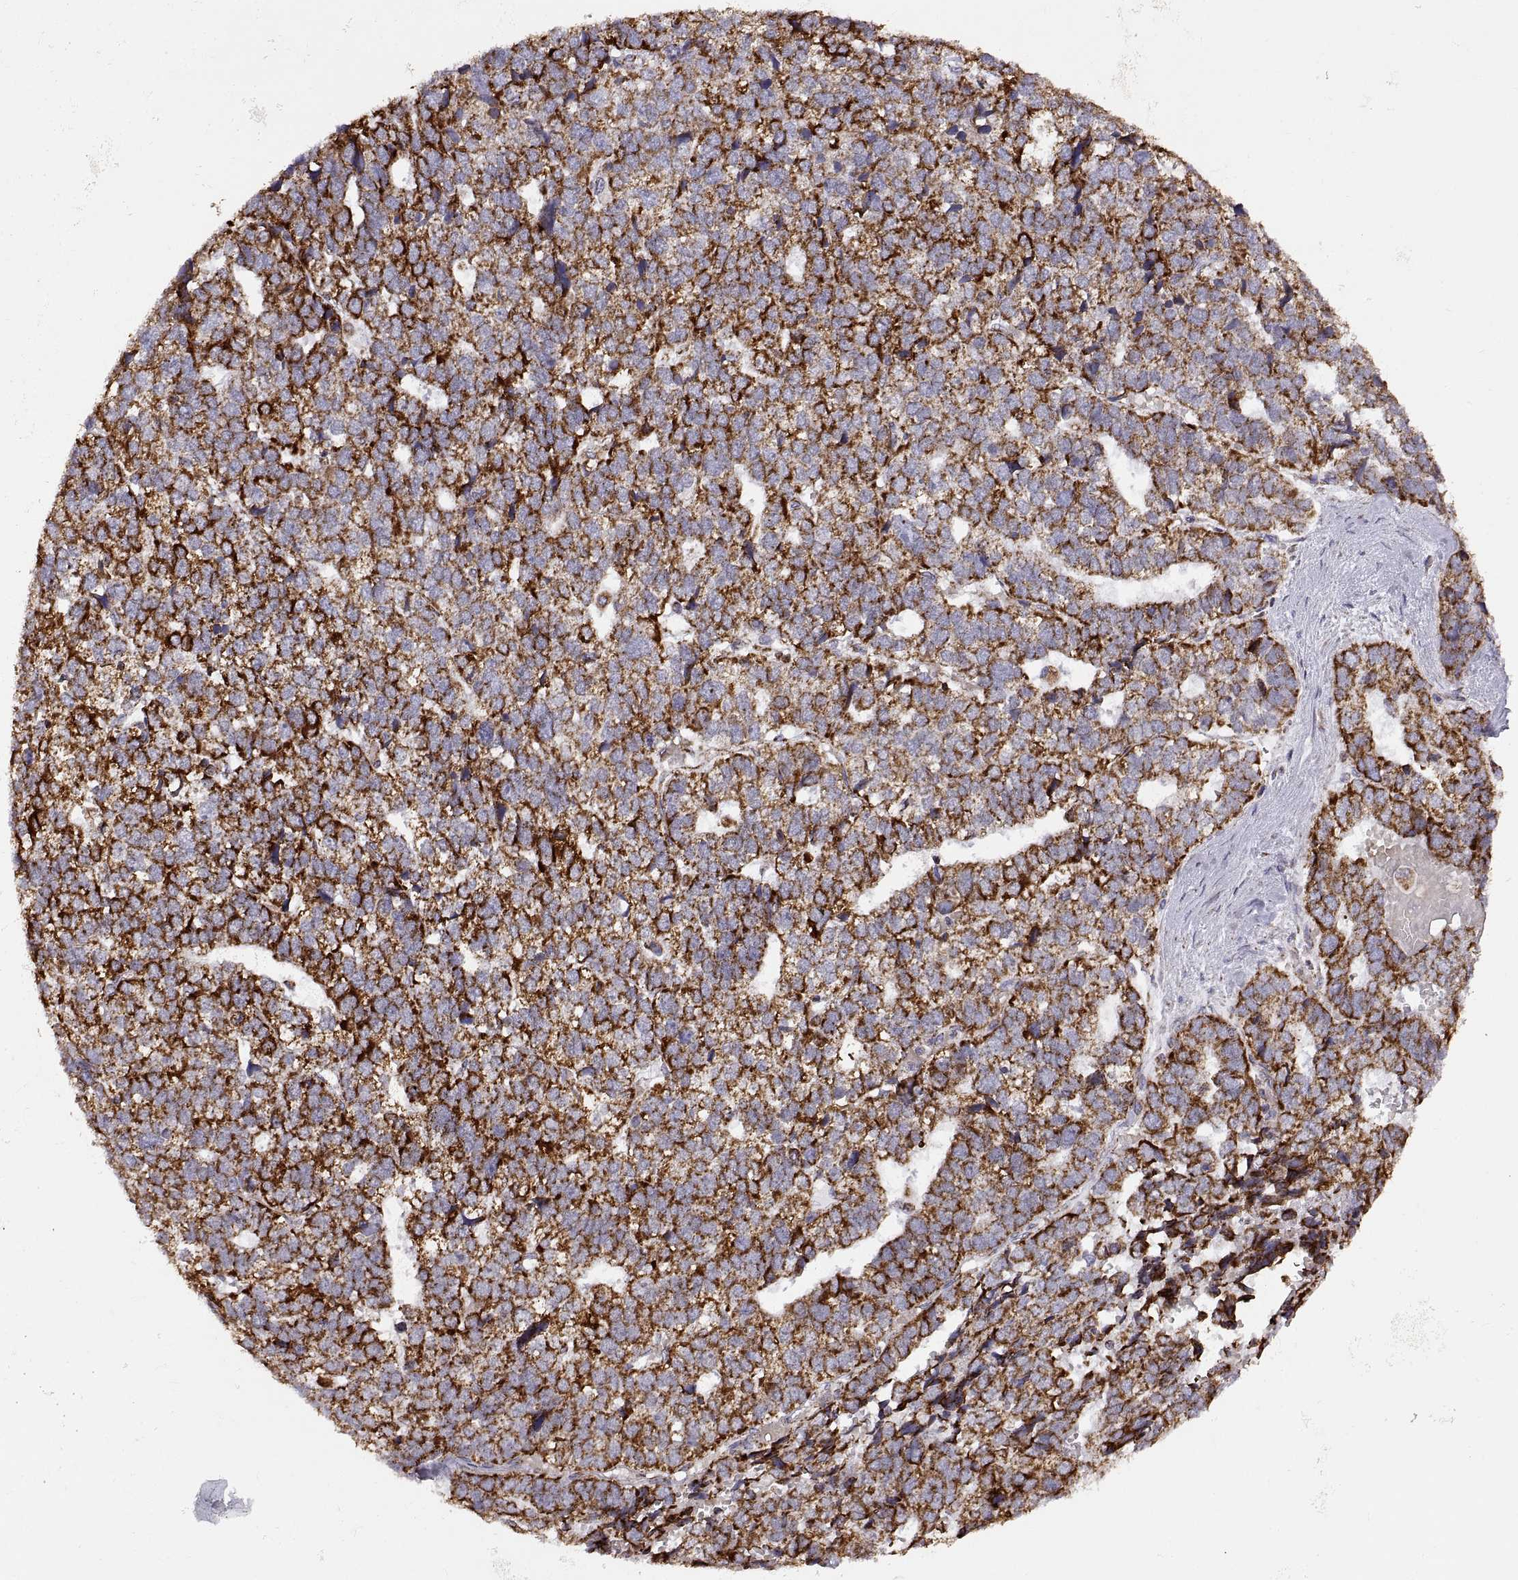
{"staining": {"intensity": "strong", "quantity": ">75%", "location": "cytoplasmic/membranous"}, "tissue": "stomach cancer", "cell_type": "Tumor cells", "image_type": "cancer", "snomed": [{"axis": "morphology", "description": "Adenocarcinoma, NOS"}, {"axis": "topography", "description": "Stomach"}], "caption": "Immunohistochemical staining of stomach cancer (adenocarcinoma) displays strong cytoplasmic/membranous protein staining in about >75% of tumor cells.", "gene": "ARSD", "patient": {"sex": "male", "age": 69}}